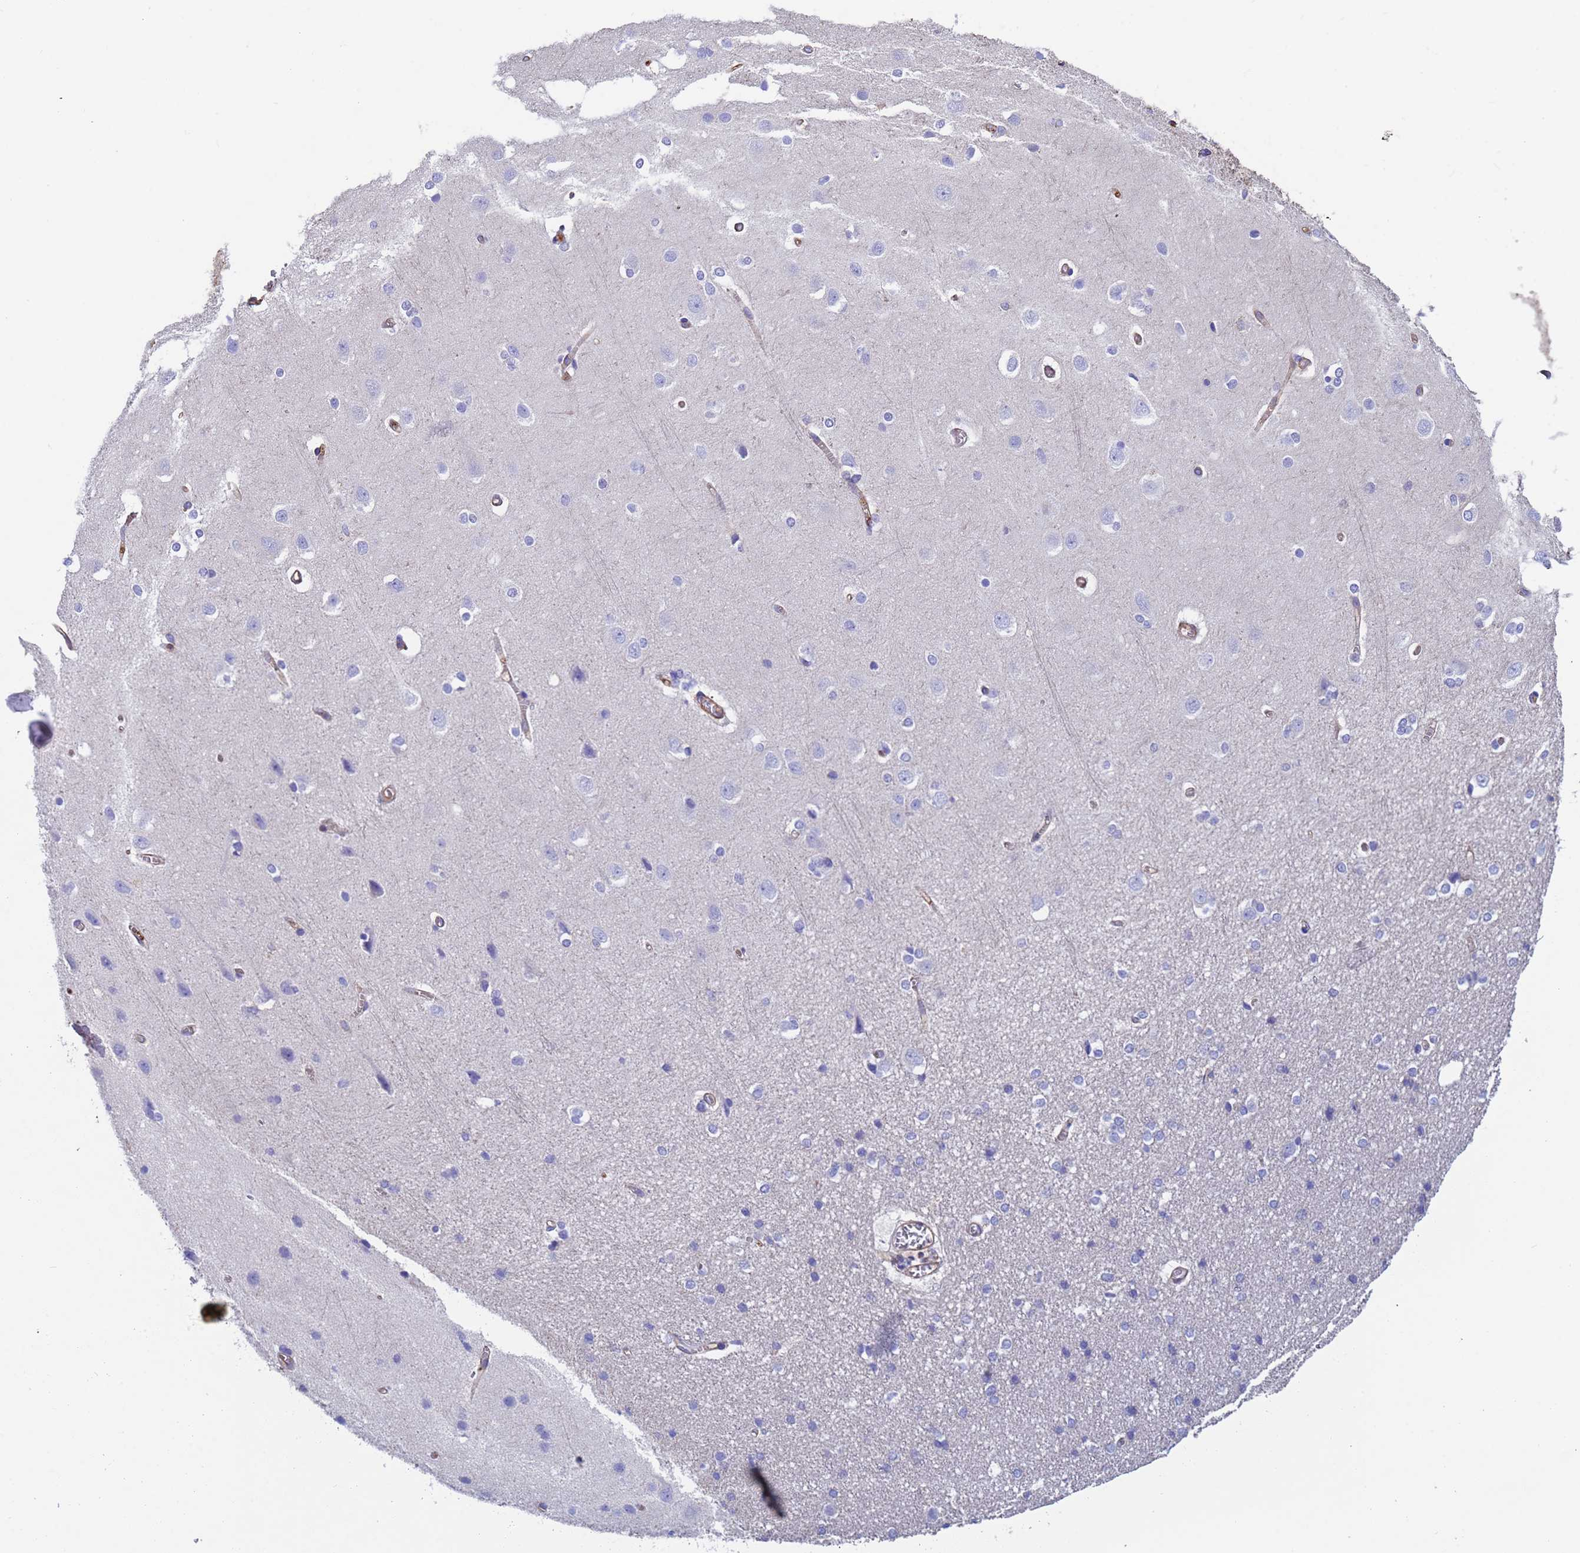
{"staining": {"intensity": "weak", "quantity": ">75%", "location": "cytoplasmic/membranous"}, "tissue": "cerebral cortex", "cell_type": "Endothelial cells", "image_type": "normal", "snomed": [{"axis": "morphology", "description": "Normal tissue, NOS"}, {"axis": "topography", "description": "Cerebral cortex"}], "caption": "This image shows immunohistochemistry (IHC) staining of unremarkable human cerebral cortex, with low weak cytoplasmic/membranous staining in about >75% of endothelial cells.", "gene": "MYL12A", "patient": {"sex": "male", "age": 37}}